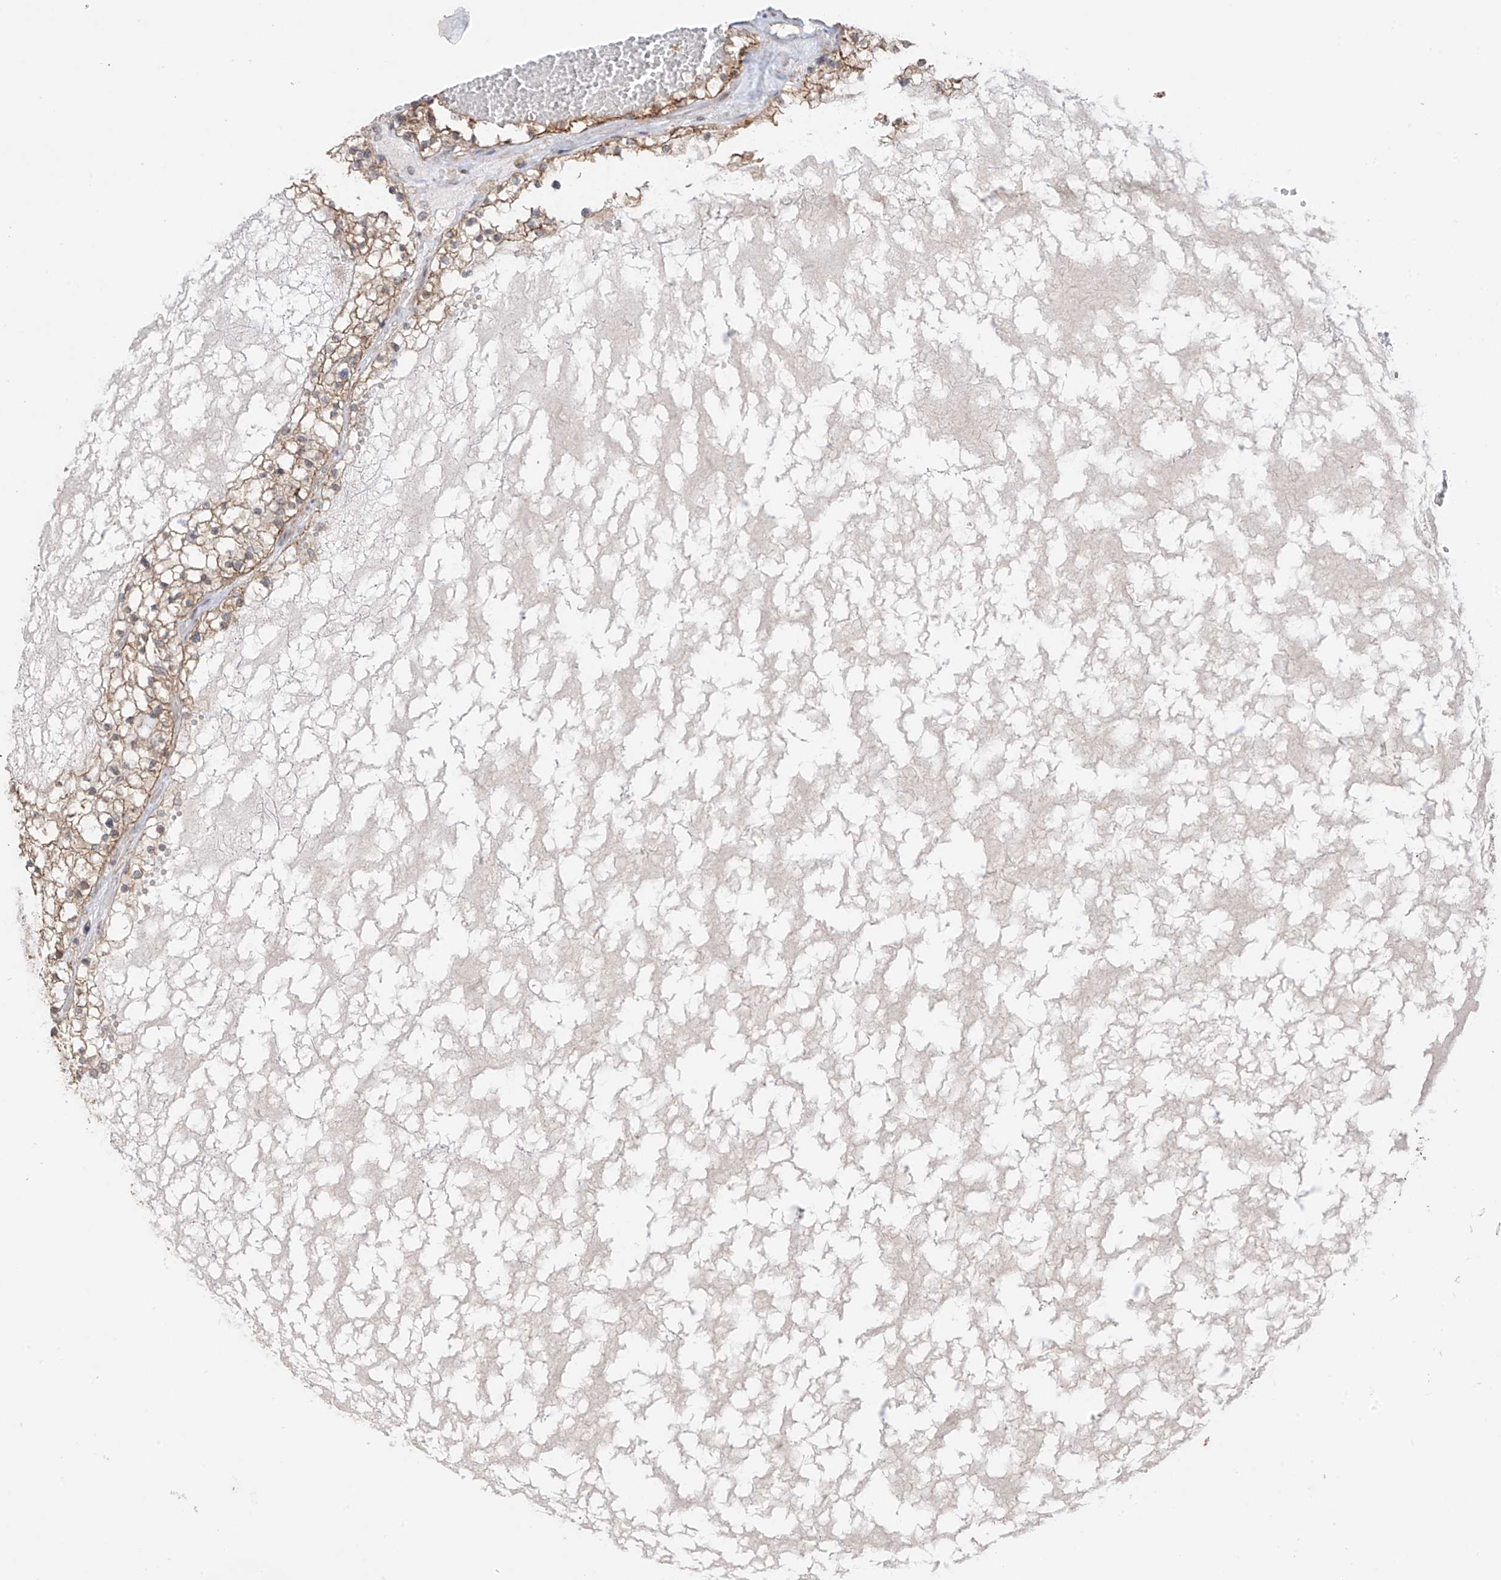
{"staining": {"intensity": "moderate", "quantity": ">75%", "location": "cytoplasmic/membranous"}, "tissue": "renal cancer", "cell_type": "Tumor cells", "image_type": "cancer", "snomed": [{"axis": "morphology", "description": "Normal tissue, NOS"}, {"axis": "morphology", "description": "Adenocarcinoma, NOS"}, {"axis": "topography", "description": "Kidney"}], "caption": "Protein expression analysis of human renal adenocarcinoma reveals moderate cytoplasmic/membranous expression in about >75% of tumor cells.", "gene": "TTLL5", "patient": {"sex": "male", "age": 68}}